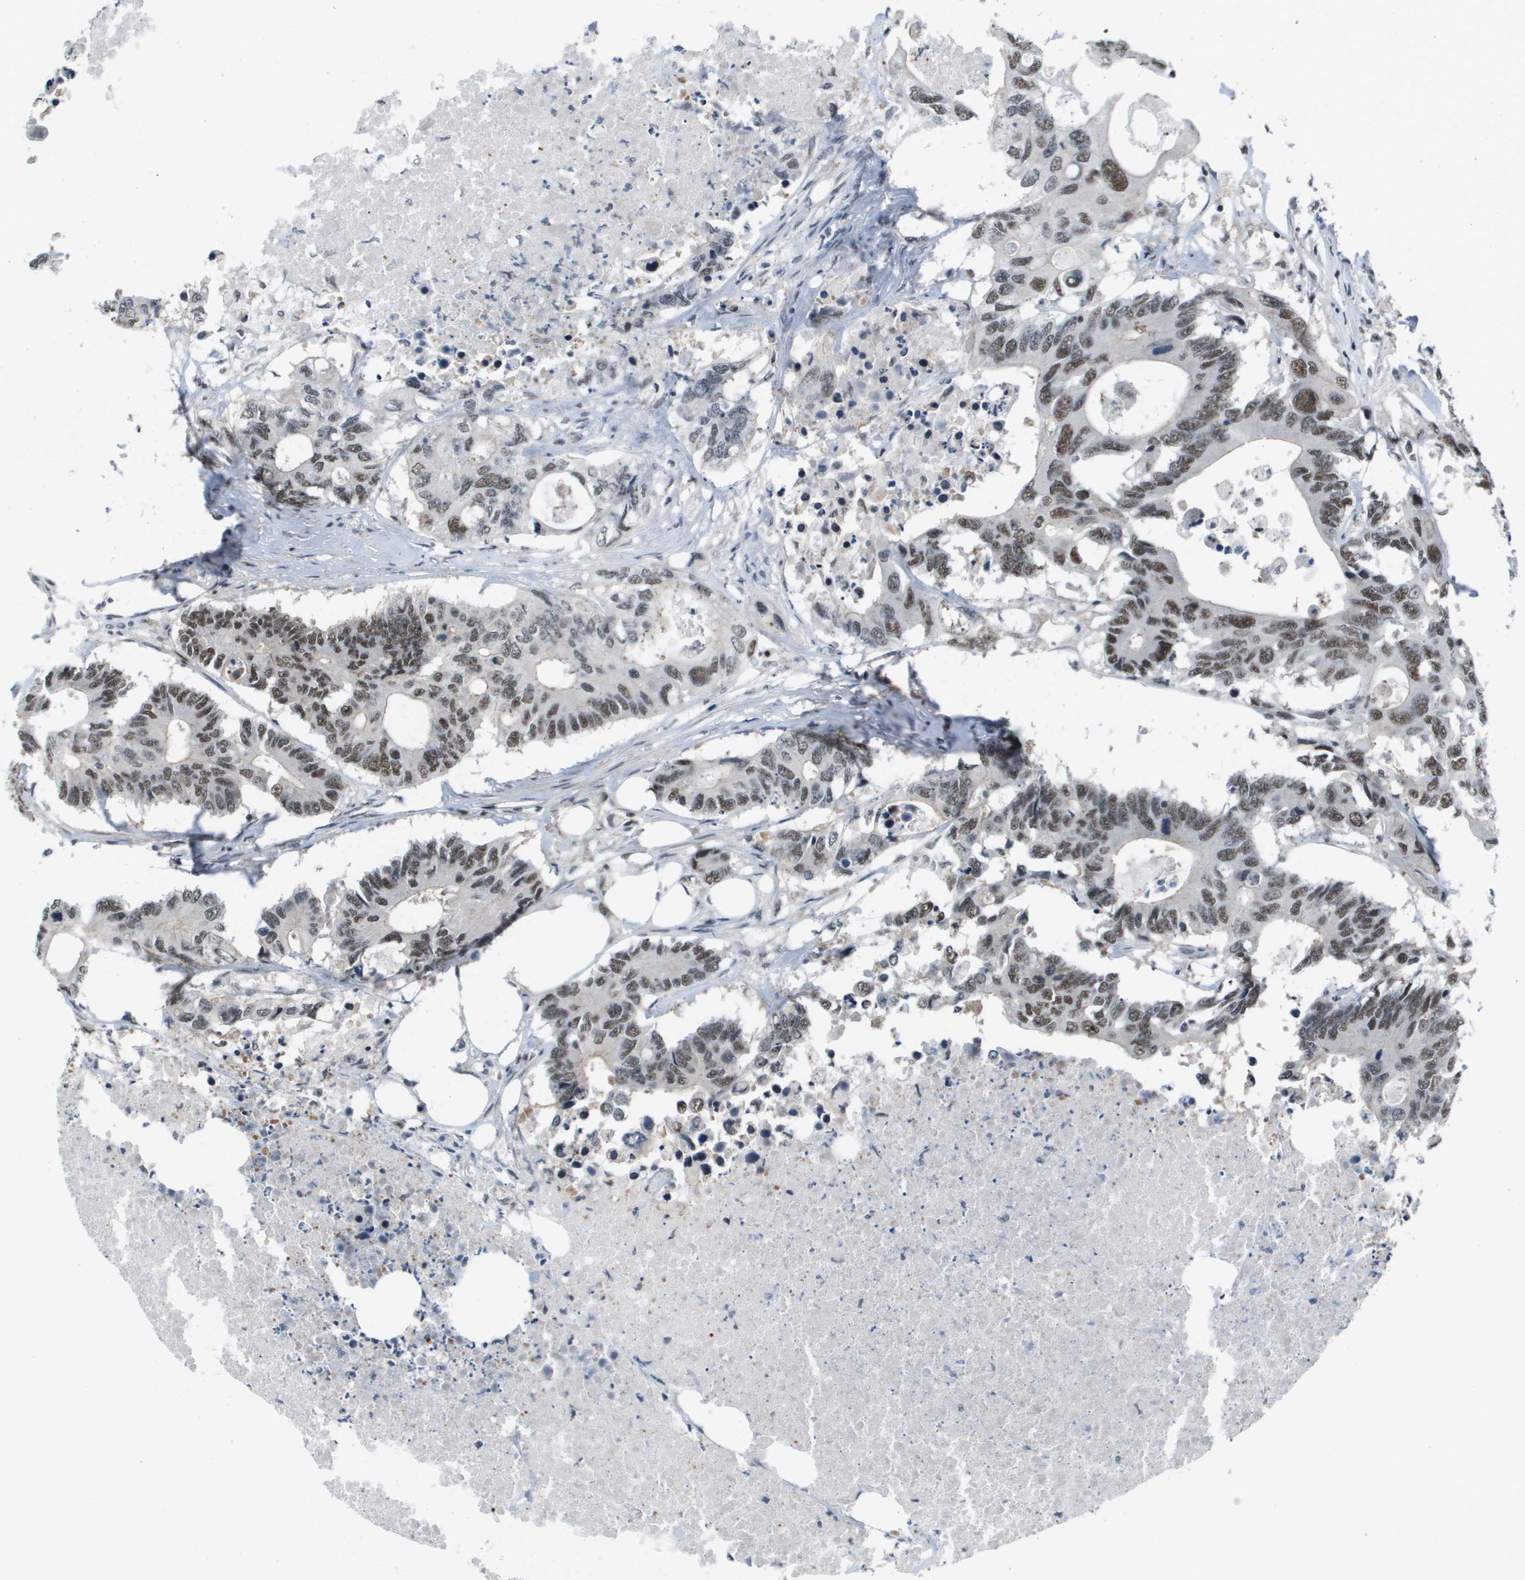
{"staining": {"intensity": "moderate", "quantity": "25%-75%", "location": "nuclear"}, "tissue": "colorectal cancer", "cell_type": "Tumor cells", "image_type": "cancer", "snomed": [{"axis": "morphology", "description": "Adenocarcinoma, NOS"}, {"axis": "topography", "description": "Colon"}], "caption": "This is a micrograph of immunohistochemistry staining of colorectal cancer, which shows moderate expression in the nuclear of tumor cells.", "gene": "ISY1", "patient": {"sex": "male", "age": 71}}